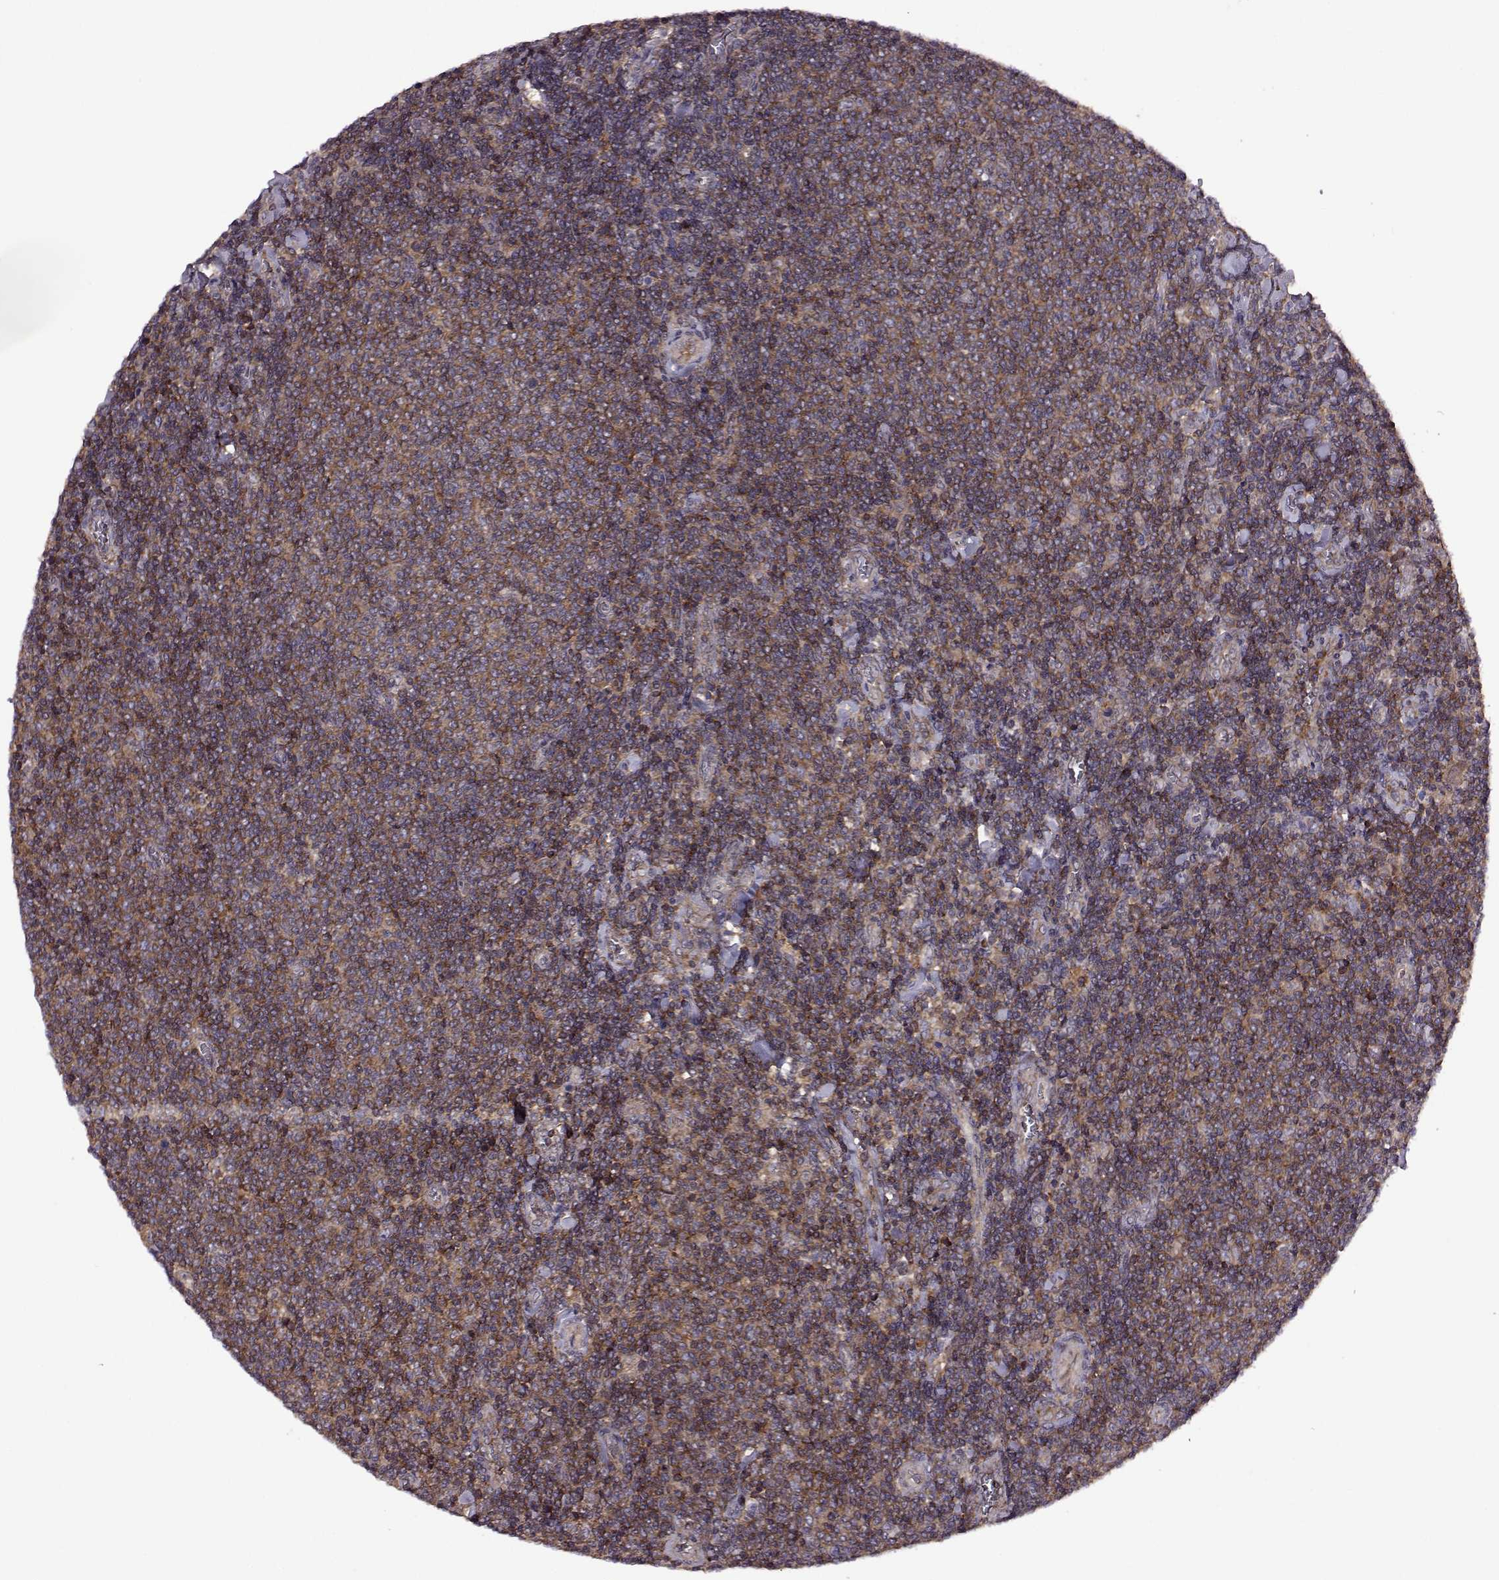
{"staining": {"intensity": "strong", "quantity": ">75%", "location": "cytoplasmic/membranous"}, "tissue": "lymphoma", "cell_type": "Tumor cells", "image_type": "cancer", "snomed": [{"axis": "morphology", "description": "Malignant lymphoma, non-Hodgkin's type, Low grade"}, {"axis": "topography", "description": "Lymph node"}], "caption": "Protein expression by IHC reveals strong cytoplasmic/membranous staining in approximately >75% of tumor cells in lymphoma.", "gene": "URI1", "patient": {"sex": "male", "age": 52}}